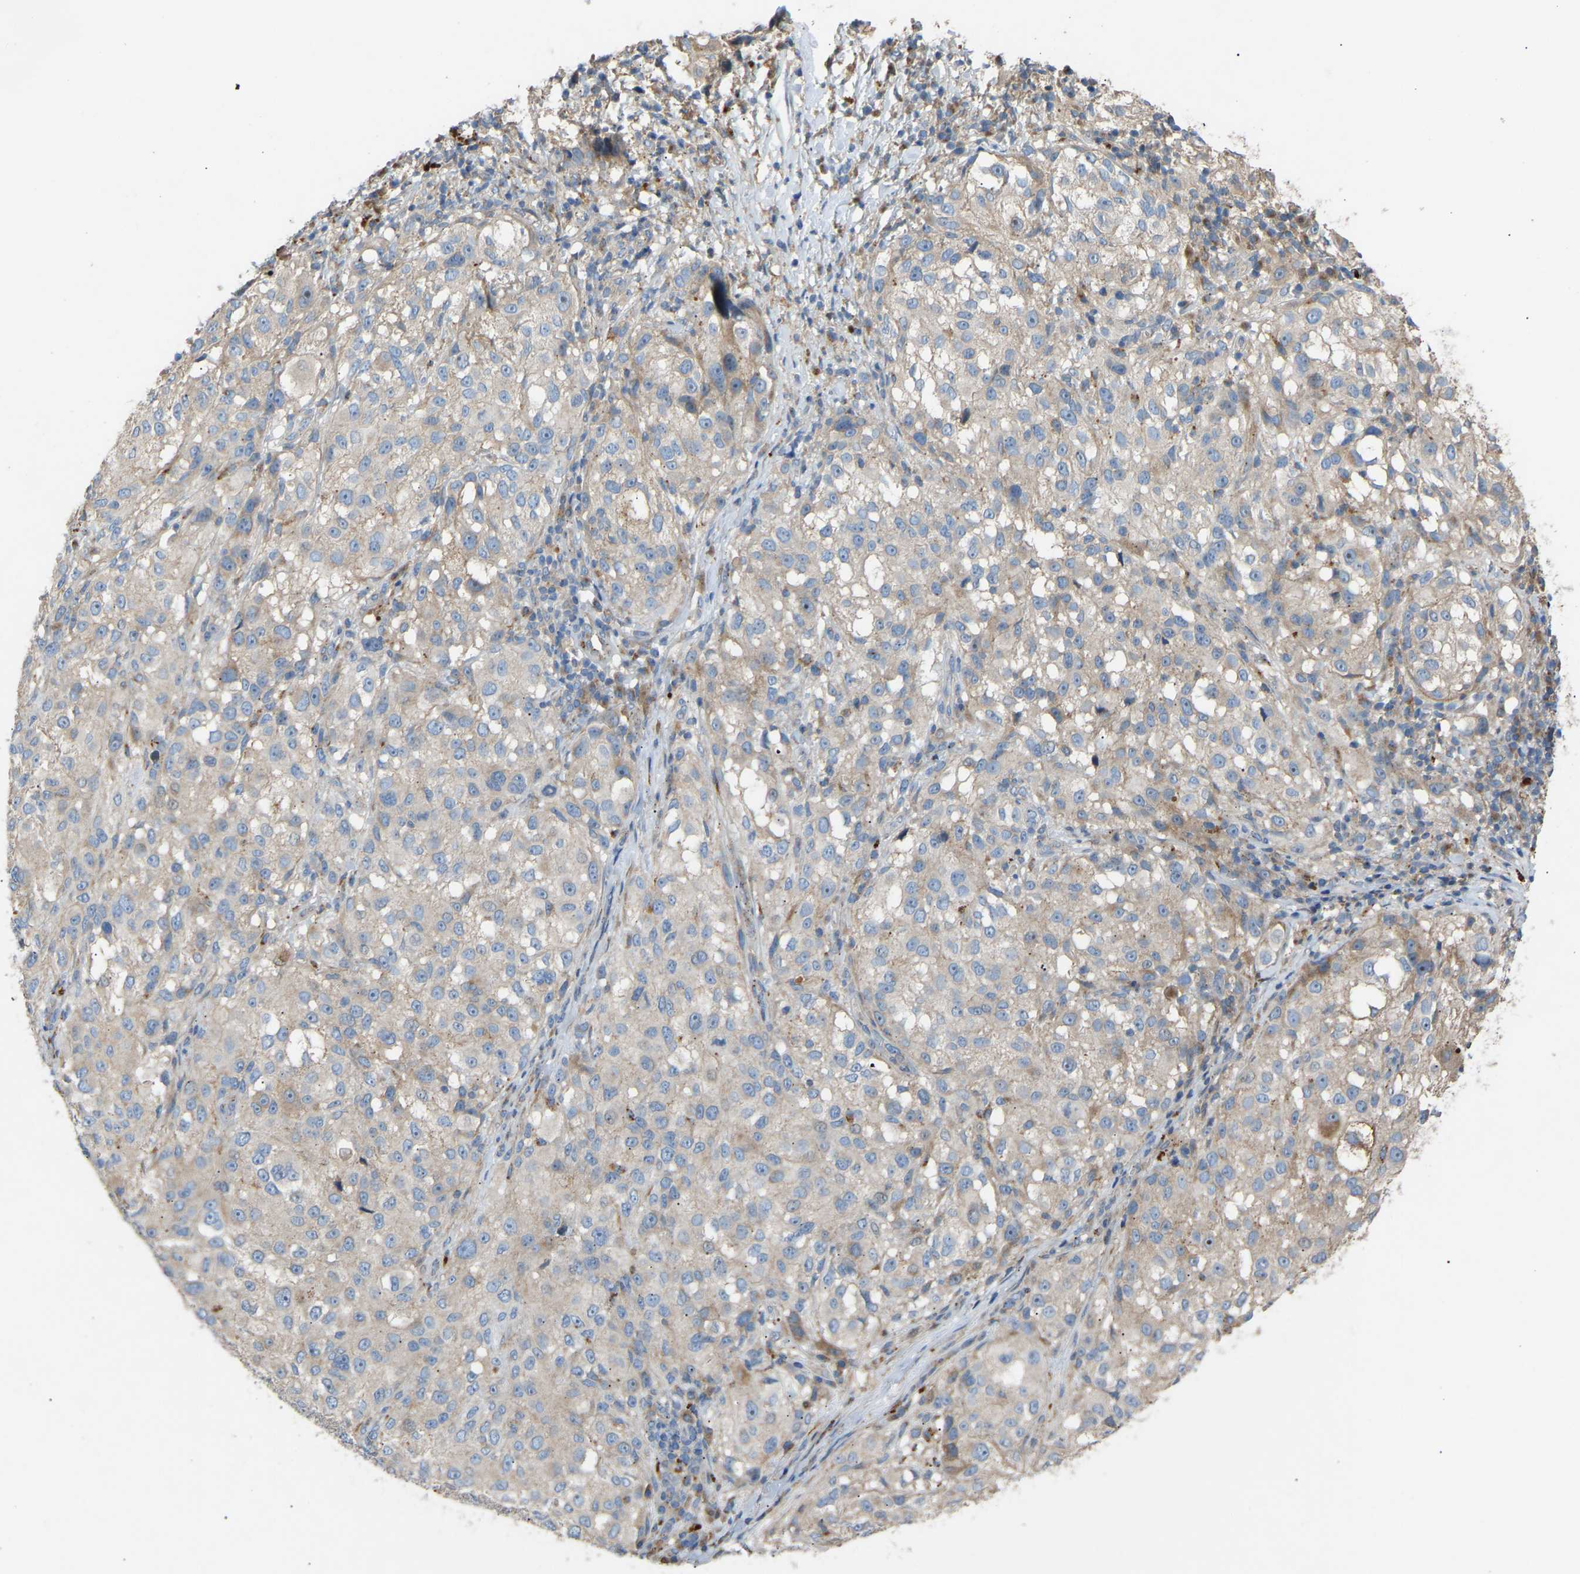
{"staining": {"intensity": "negative", "quantity": "none", "location": "none"}, "tissue": "melanoma", "cell_type": "Tumor cells", "image_type": "cancer", "snomed": [{"axis": "morphology", "description": "Necrosis, NOS"}, {"axis": "morphology", "description": "Malignant melanoma, NOS"}, {"axis": "topography", "description": "Skin"}], "caption": "An image of human melanoma is negative for staining in tumor cells.", "gene": "RGP1", "patient": {"sex": "female", "age": 87}}